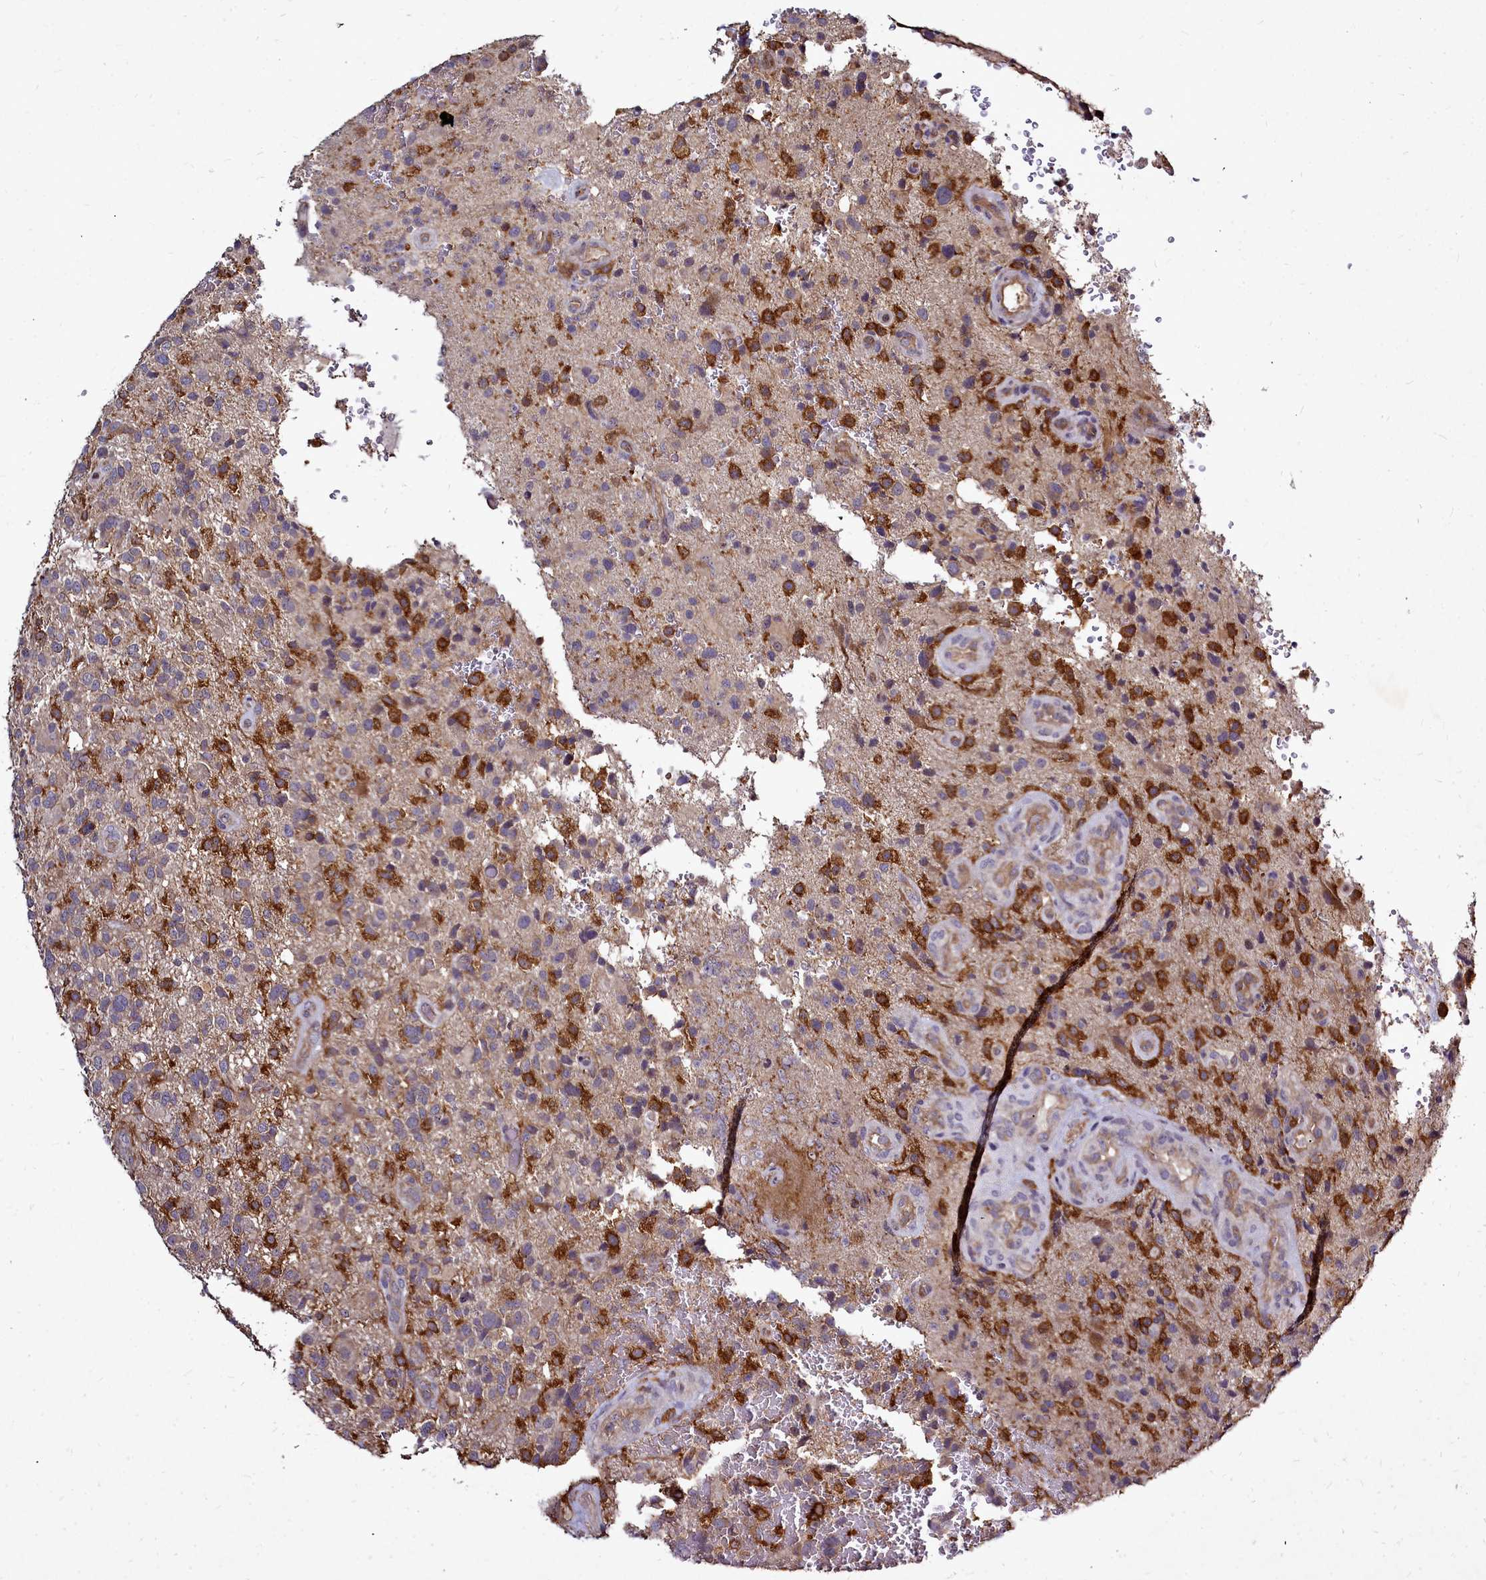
{"staining": {"intensity": "strong", "quantity": "<25%", "location": "cytoplasmic/membranous"}, "tissue": "glioma", "cell_type": "Tumor cells", "image_type": "cancer", "snomed": [{"axis": "morphology", "description": "Glioma, malignant, High grade"}, {"axis": "topography", "description": "Brain"}], "caption": "An image of glioma stained for a protein exhibits strong cytoplasmic/membranous brown staining in tumor cells.", "gene": "NCKAP1L", "patient": {"sex": "male", "age": 47}}